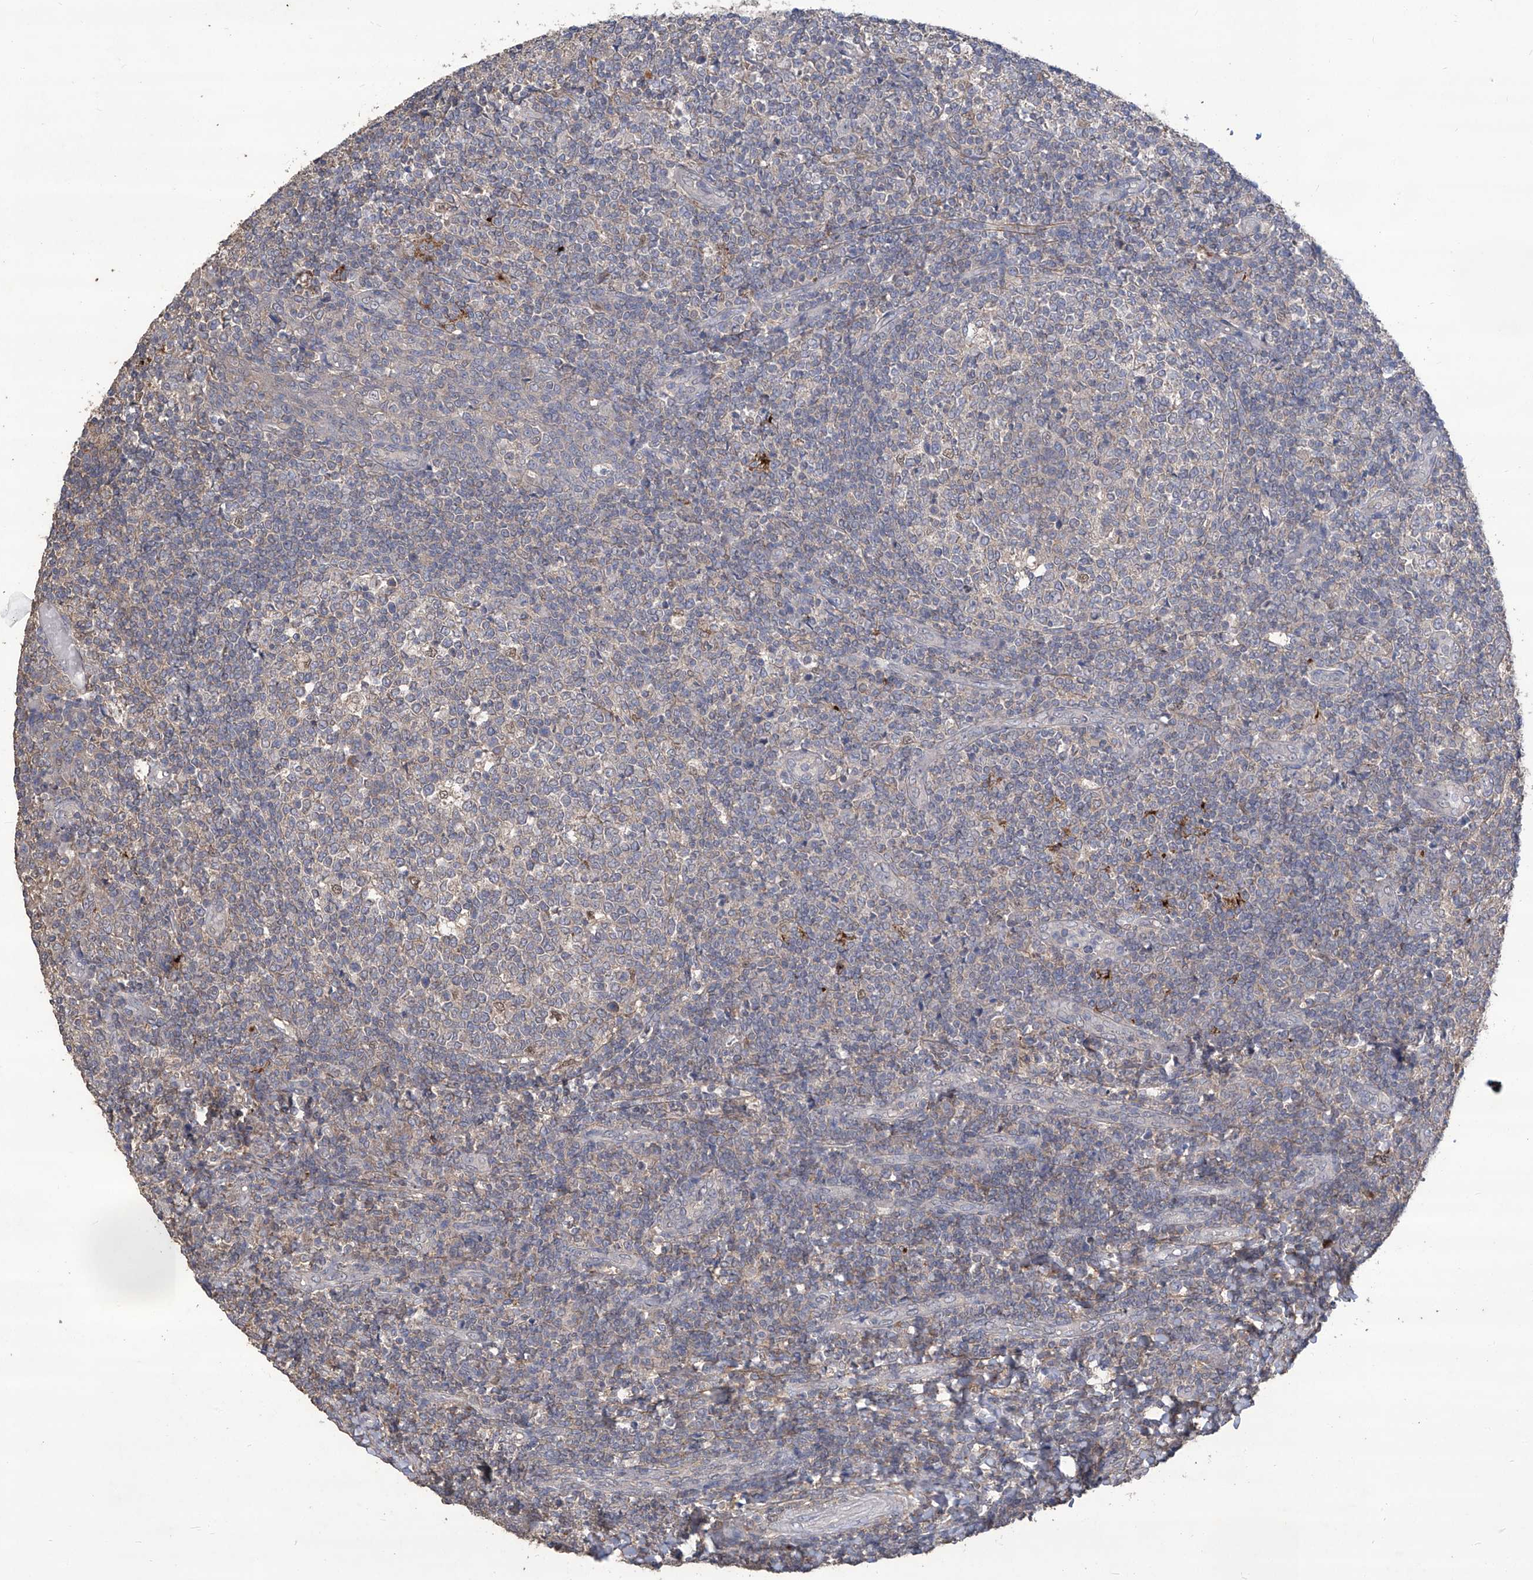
{"staining": {"intensity": "negative", "quantity": "none", "location": "none"}, "tissue": "tonsil", "cell_type": "Germinal center cells", "image_type": "normal", "snomed": [{"axis": "morphology", "description": "Normal tissue, NOS"}, {"axis": "topography", "description": "Tonsil"}], "caption": "IHC histopathology image of normal tonsil: tonsil stained with DAB (3,3'-diaminobenzidine) reveals no significant protein positivity in germinal center cells.", "gene": "TXNIP", "patient": {"sex": "female", "age": 19}}